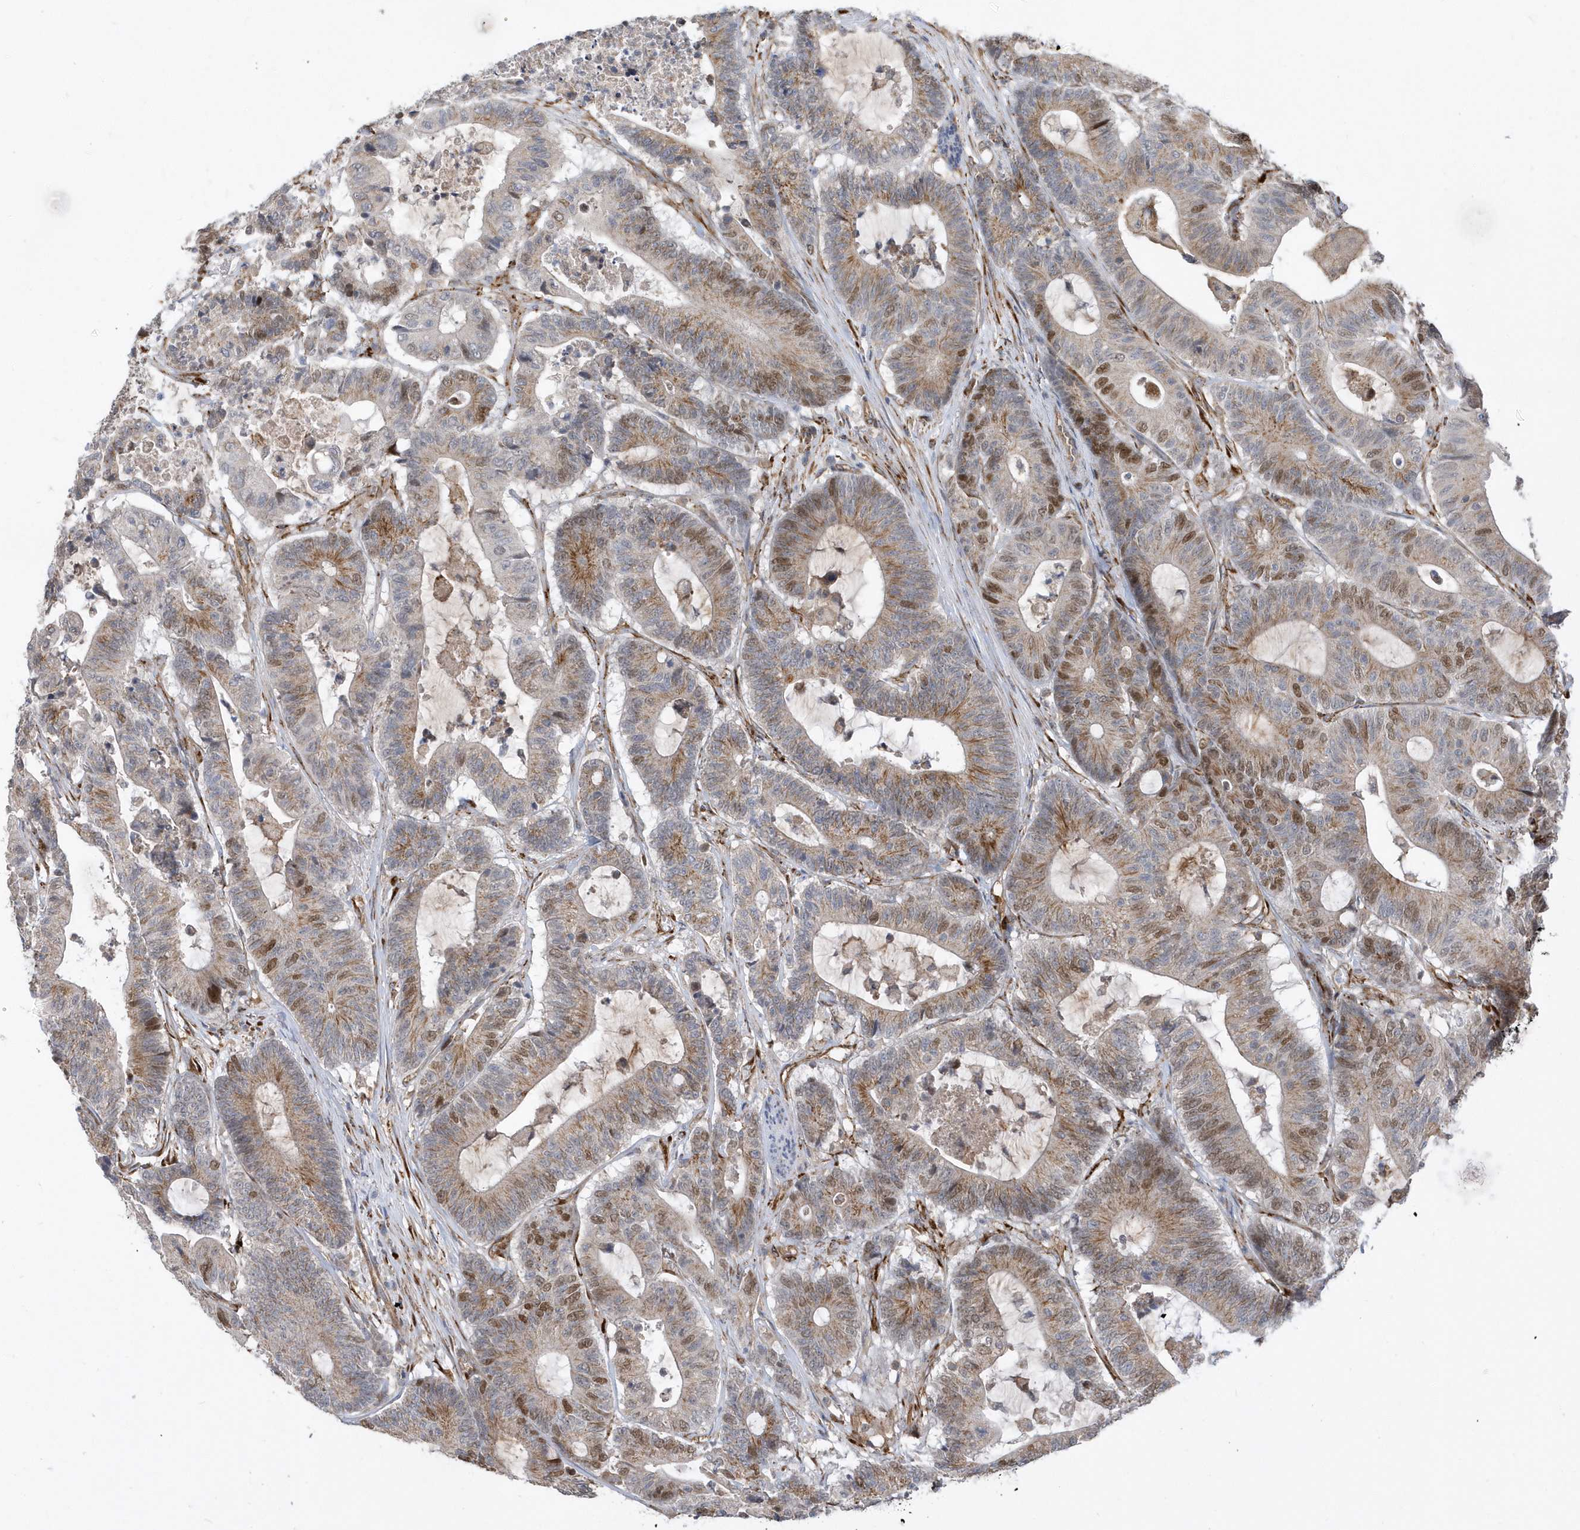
{"staining": {"intensity": "moderate", "quantity": ">75%", "location": "cytoplasmic/membranous,nuclear"}, "tissue": "colorectal cancer", "cell_type": "Tumor cells", "image_type": "cancer", "snomed": [{"axis": "morphology", "description": "Adenocarcinoma, NOS"}, {"axis": "topography", "description": "Colon"}], "caption": "Colorectal cancer stained with a brown dye shows moderate cytoplasmic/membranous and nuclear positive staining in approximately >75% of tumor cells.", "gene": "HRH4", "patient": {"sex": "female", "age": 84}}